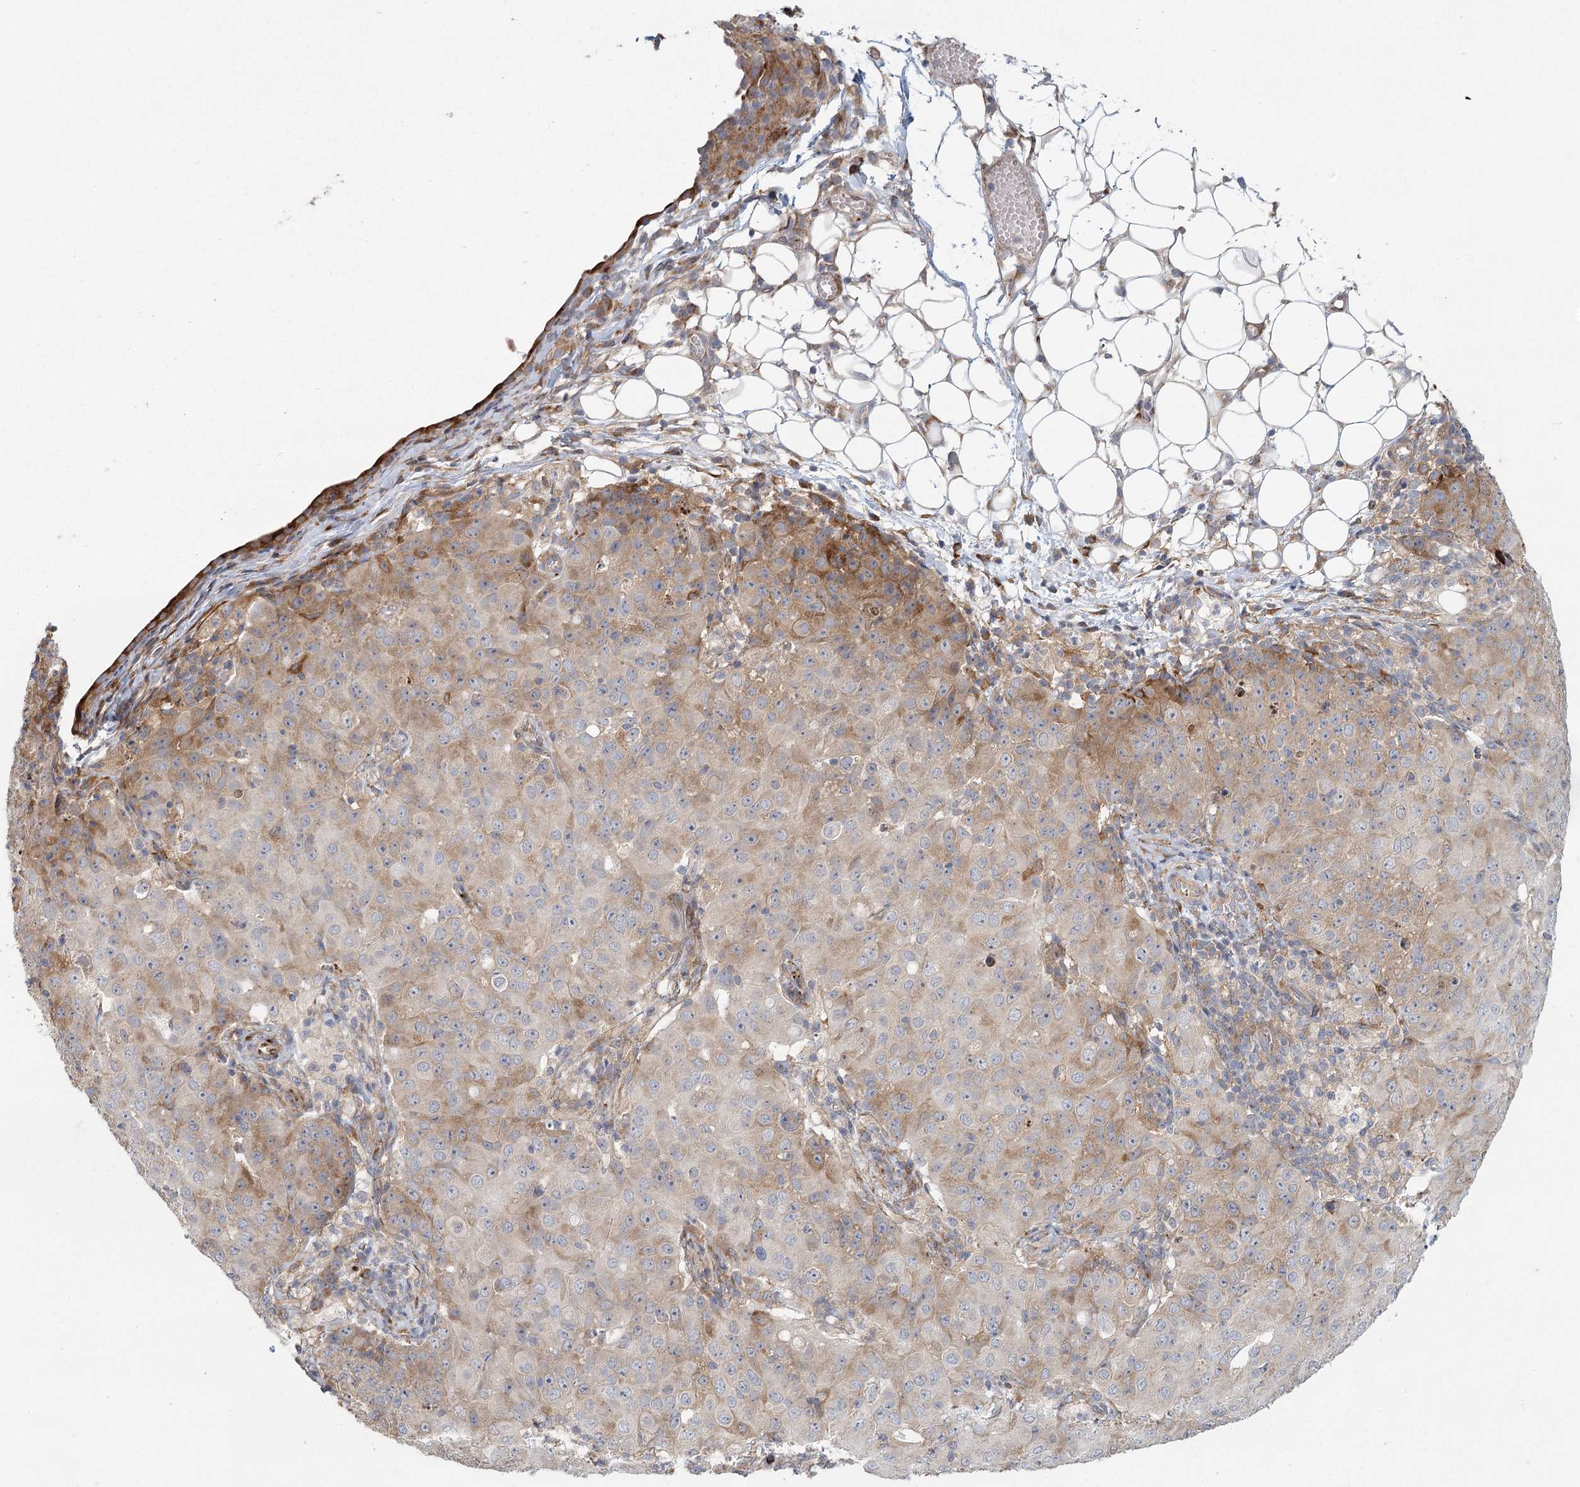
{"staining": {"intensity": "moderate", "quantity": "<25%", "location": "cytoplasmic/membranous"}, "tissue": "ovarian cancer", "cell_type": "Tumor cells", "image_type": "cancer", "snomed": [{"axis": "morphology", "description": "Carcinoma, endometroid"}, {"axis": "topography", "description": "Ovary"}], "caption": "DAB immunohistochemical staining of human endometroid carcinoma (ovarian) shows moderate cytoplasmic/membranous protein expression in about <25% of tumor cells.", "gene": "FAM110C", "patient": {"sex": "female", "age": 42}}